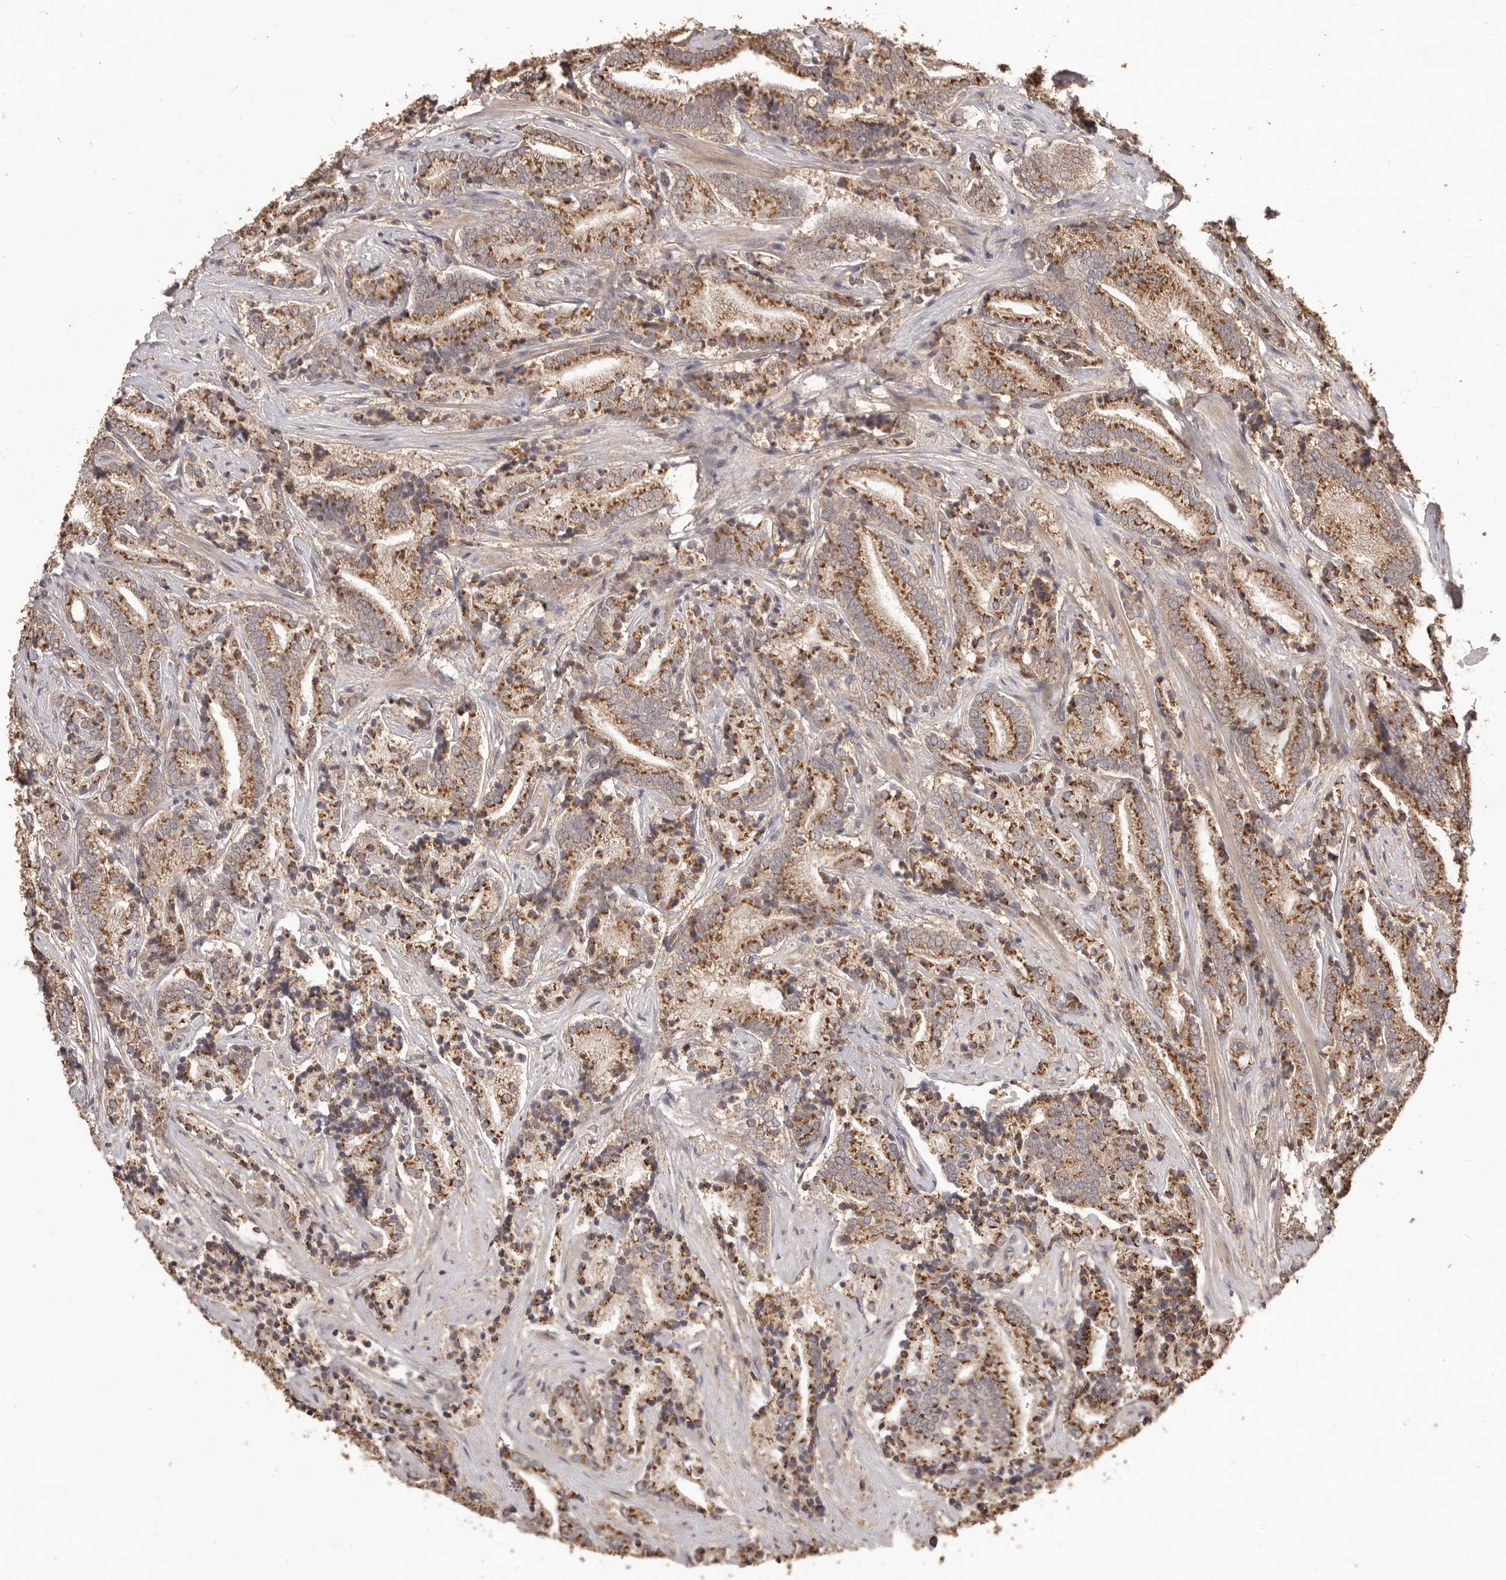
{"staining": {"intensity": "strong", "quantity": "25%-75%", "location": "cytoplasmic/membranous"}, "tissue": "prostate cancer", "cell_type": "Tumor cells", "image_type": "cancer", "snomed": [{"axis": "morphology", "description": "Adenocarcinoma, High grade"}, {"axis": "topography", "description": "Prostate"}], "caption": "IHC (DAB (3,3'-diaminobenzidine)) staining of prostate adenocarcinoma (high-grade) exhibits strong cytoplasmic/membranous protein positivity in about 25%-75% of tumor cells. Nuclei are stained in blue.", "gene": "MTO1", "patient": {"sex": "male", "age": 57}}